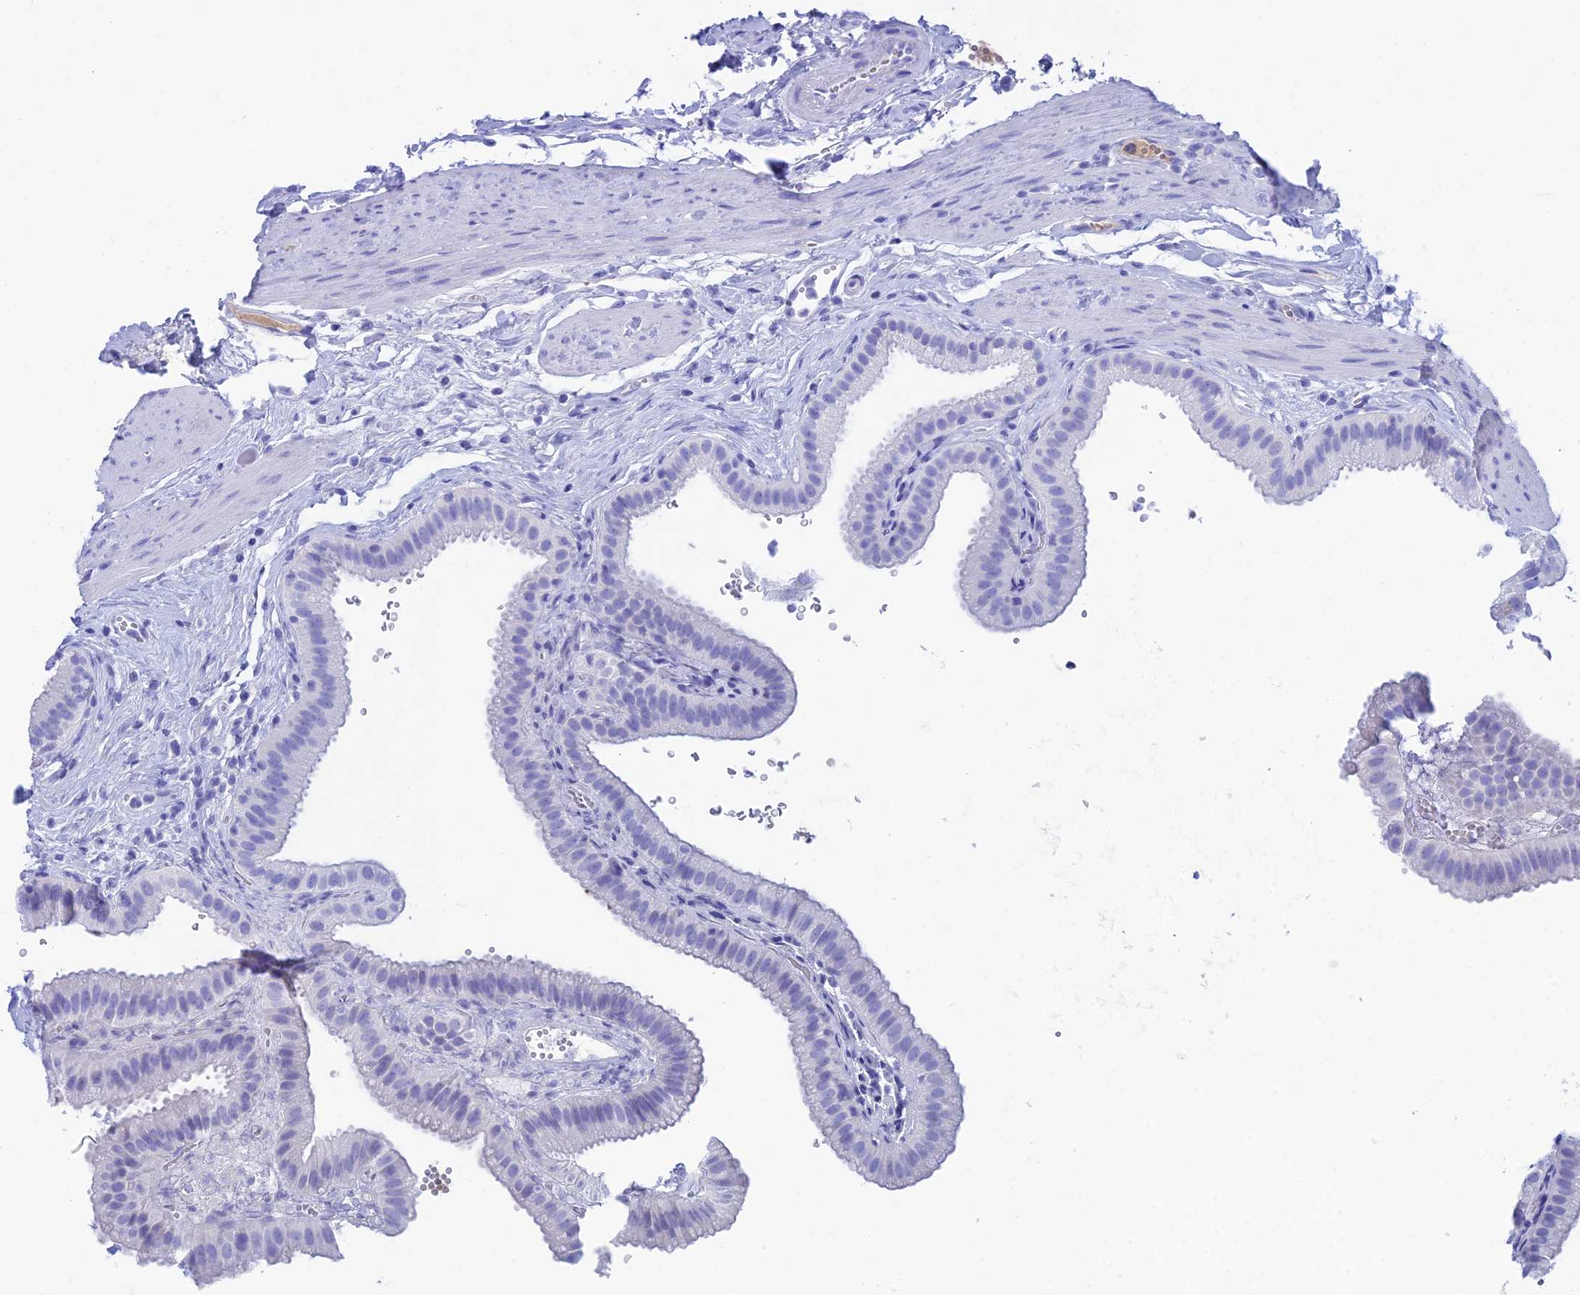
{"staining": {"intensity": "negative", "quantity": "none", "location": "none"}, "tissue": "gallbladder", "cell_type": "Glandular cells", "image_type": "normal", "snomed": [{"axis": "morphology", "description": "Normal tissue, NOS"}, {"axis": "topography", "description": "Gallbladder"}], "caption": "The image reveals no staining of glandular cells in normal gallbladder.", "gene": "REG1A", "patient": {"sex": "female", "age": 61}}